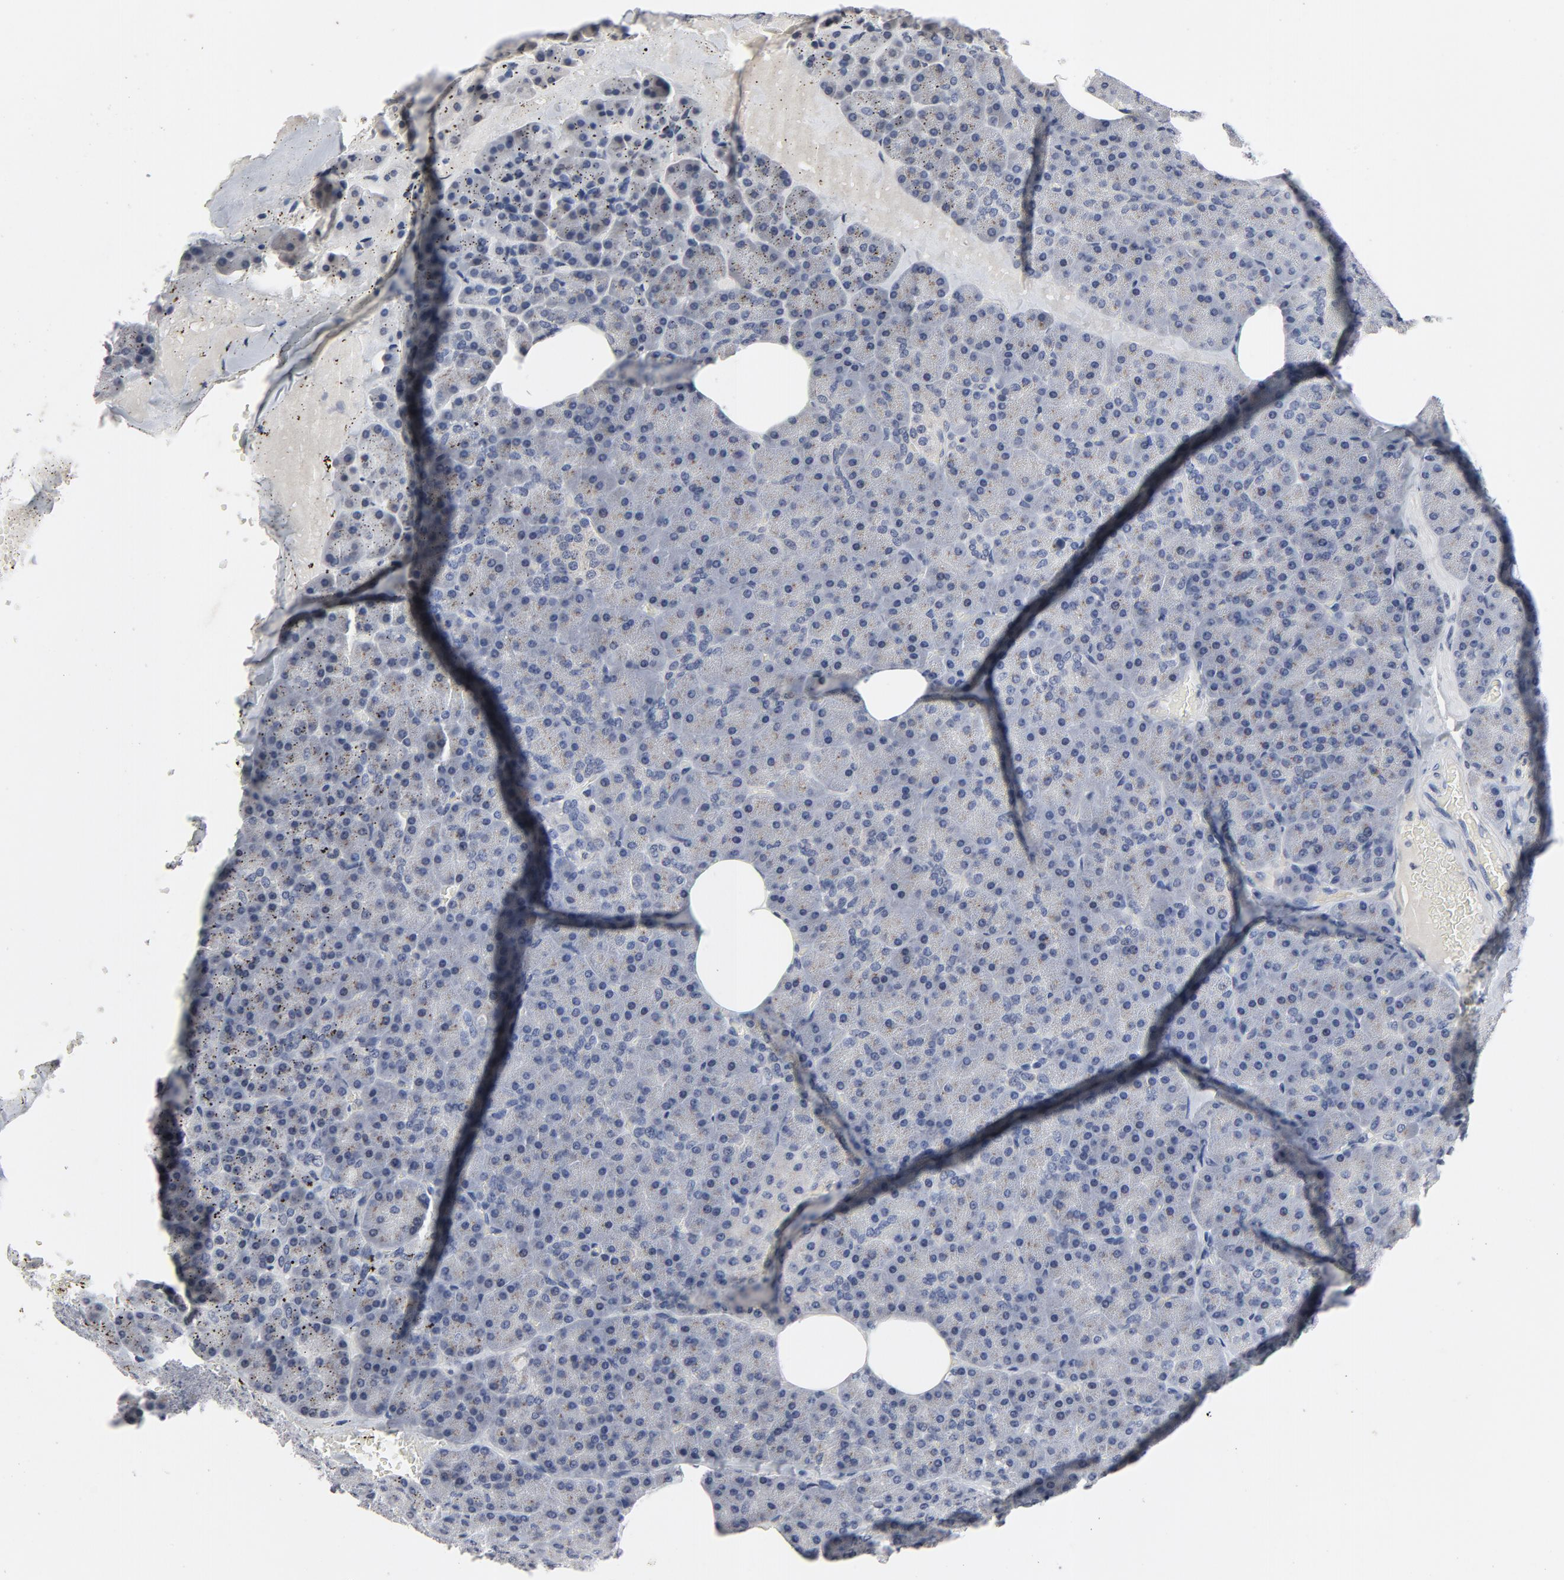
{"staining": {"intensity": "weak", "quantity": "<25%", "location": "cytoplasmic/membranous"}, "tissue": "pancreas", "cell_type": "Exocrine glandular cells", "image_type": "normal", "snomed": [{"axis": "morphology", "description": "Normal tissue, NOS"}, {"axis": "topography", "description": "Pancreas"}], "caption": "DAB (3,3'-diaminobenzidine) immunohistochemical staining of unremarkable pancreas exhibits no significant positivity in exocrine glandular cells.", "gene": "TCL1A", "patient": {"sex": "female", "age": 35}}